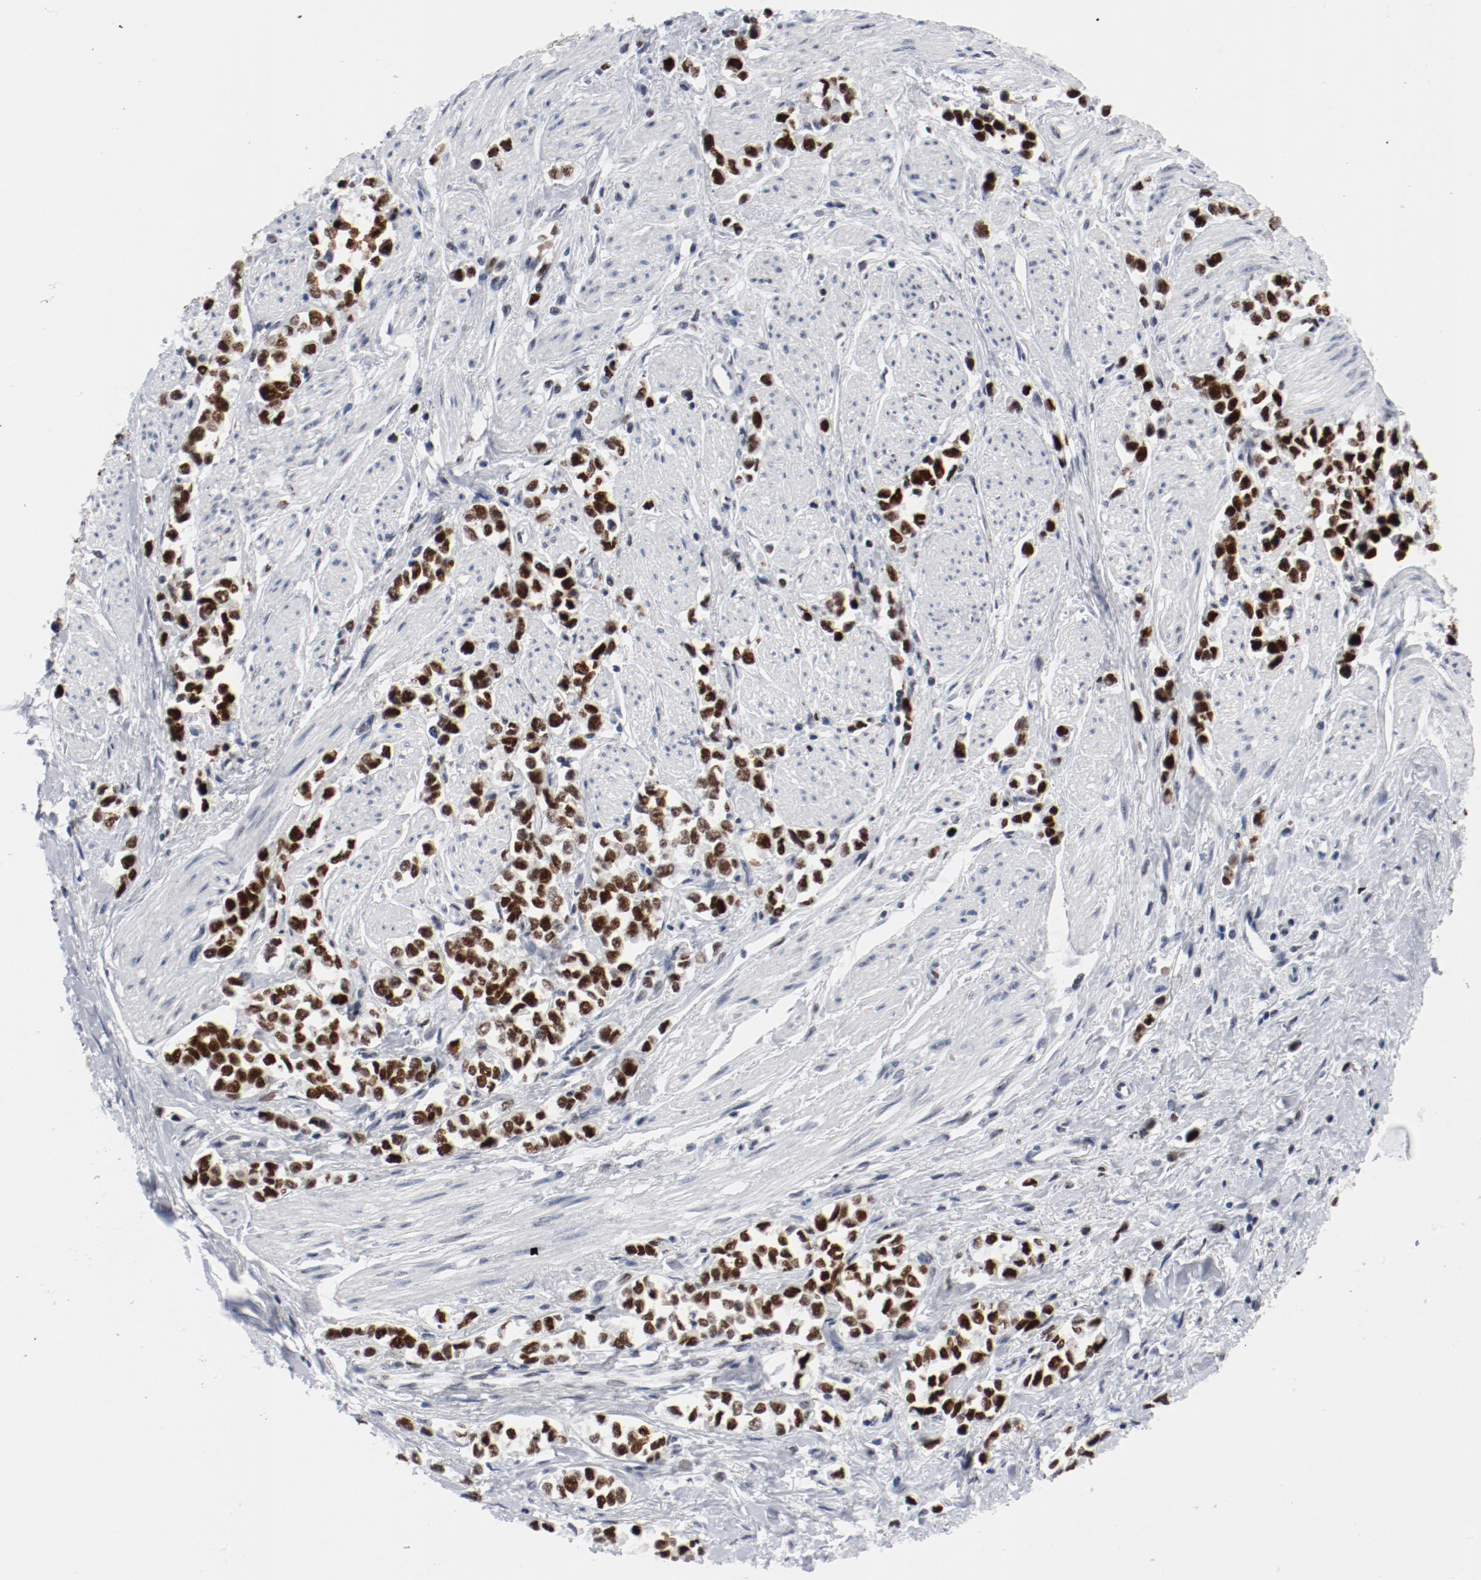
{"staining": {"intensity": "strong", "quantity": ">75%", "location": "nuclear"}, "tissue": "stomach cancer", "cell_type": "Tumor cells", "image_type": "cancer", "snomed": [{"axis": "morphology", "description": "Adenocarcinoma, NOS"}, {"axis": "topography", "description": "Stomach, upper"}], "caption": "Immunohistochemical staining of stomach cancer shows strong nuclear protein positivity in about >75% of tumor cells. Using DAB (3,3'-diaminobenzidine) (brown) and hematoxylin (blue) stains, captured at high magnification using brightfield microscopy.", "gene": "POLD1", "patient": {"sex": "male", "age": 76}}